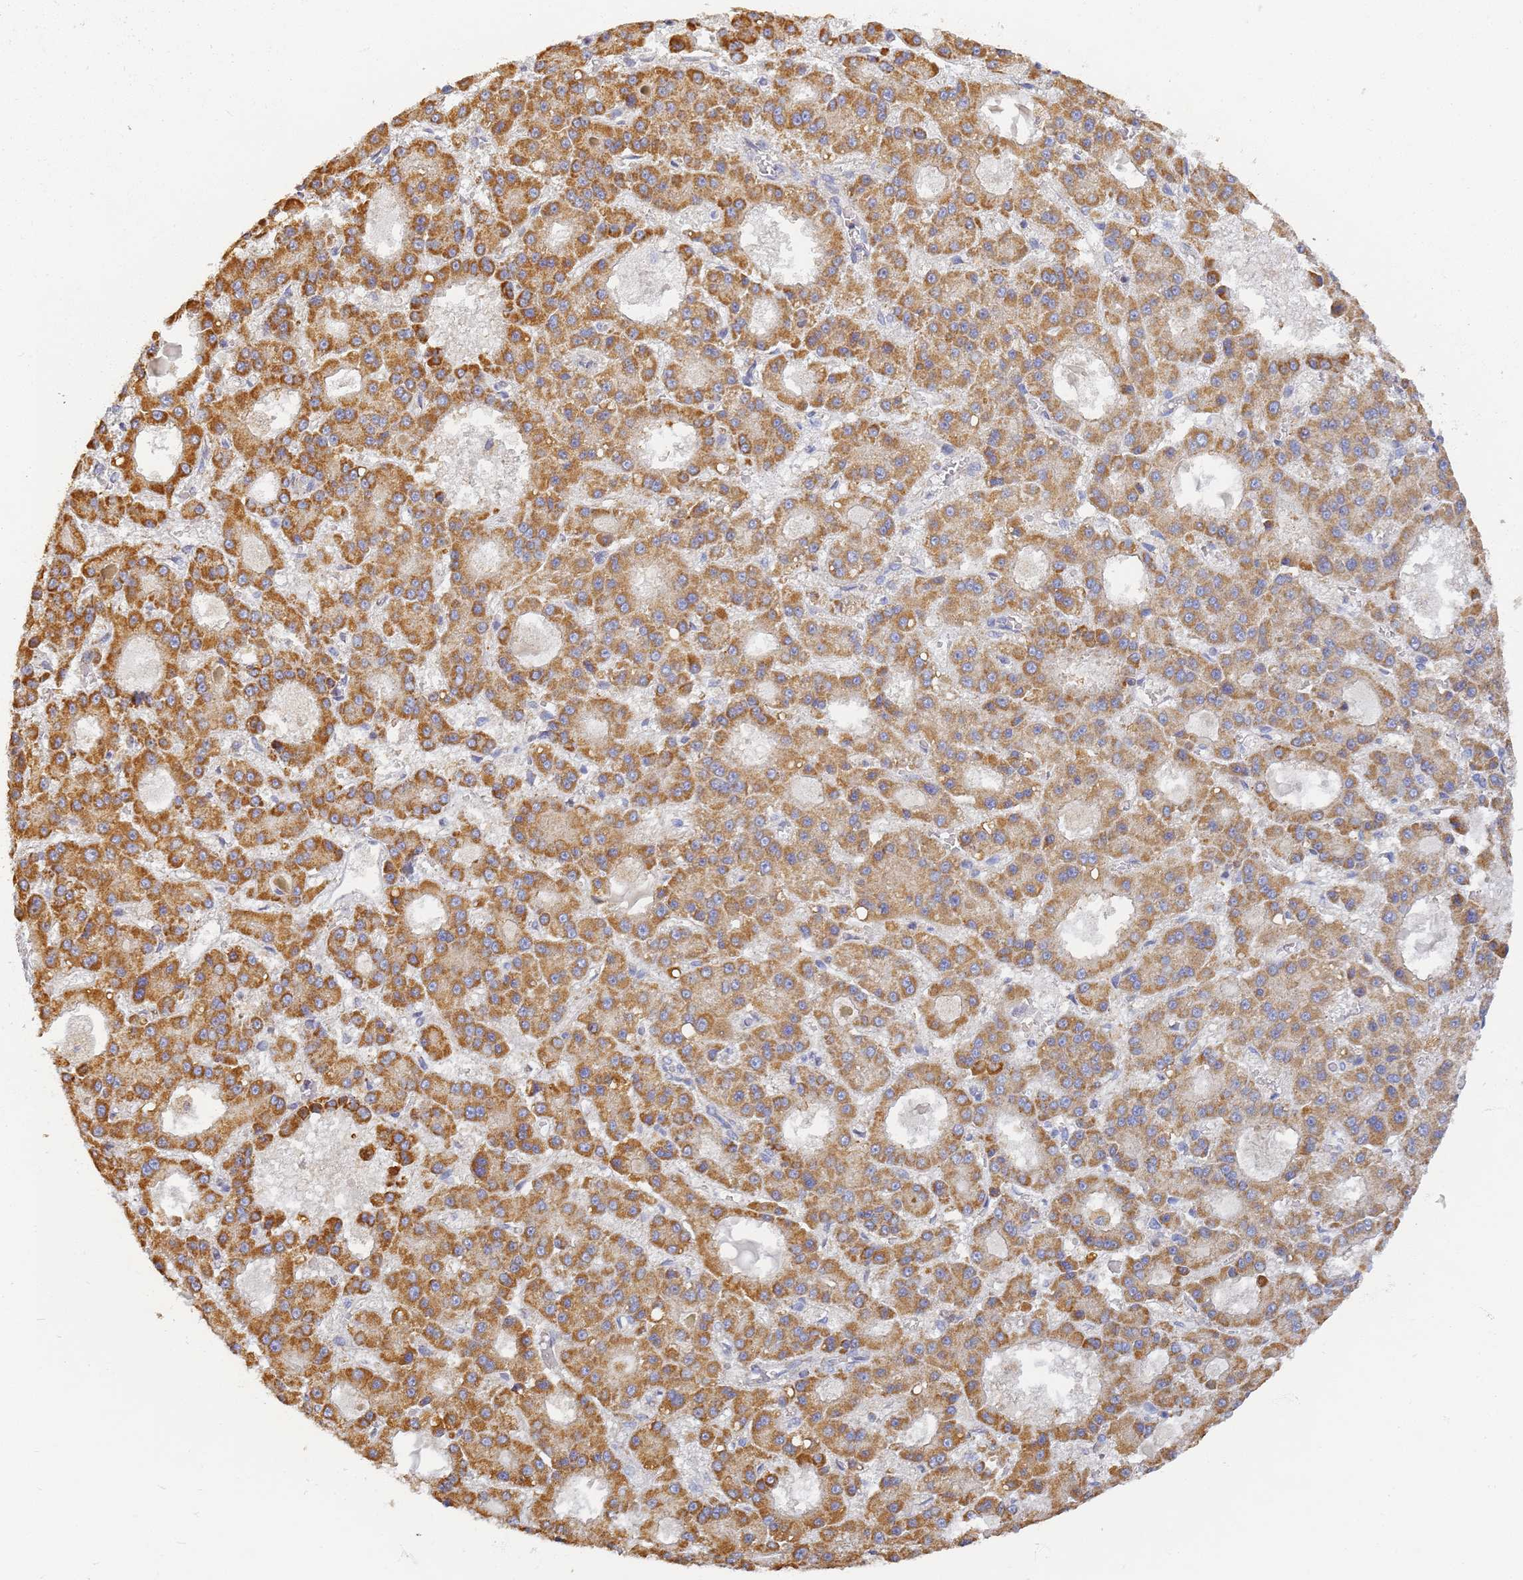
{"staining": {"intensity": "strong", "quantity": "25%-75%", "location": "cytoplasmic/membranous"}, "tissue": "liver cancer", "cell_type": "Tumor cells", "image_type": "cancer", "snomed": [{"axis": "morphology", "description": "Carcinoma, Hepatocellular, NOS"}, {"axis": "topography", "description": "Liver"}], "caption": "Protein expression analysis of human hepatocellular carcinoma (liver) reveals strong cytoplasmic/membranous expression in about 25%-75% of tumor cells.", "gene": "UTP23", "patient": {"sex": "male", "age": 70}}